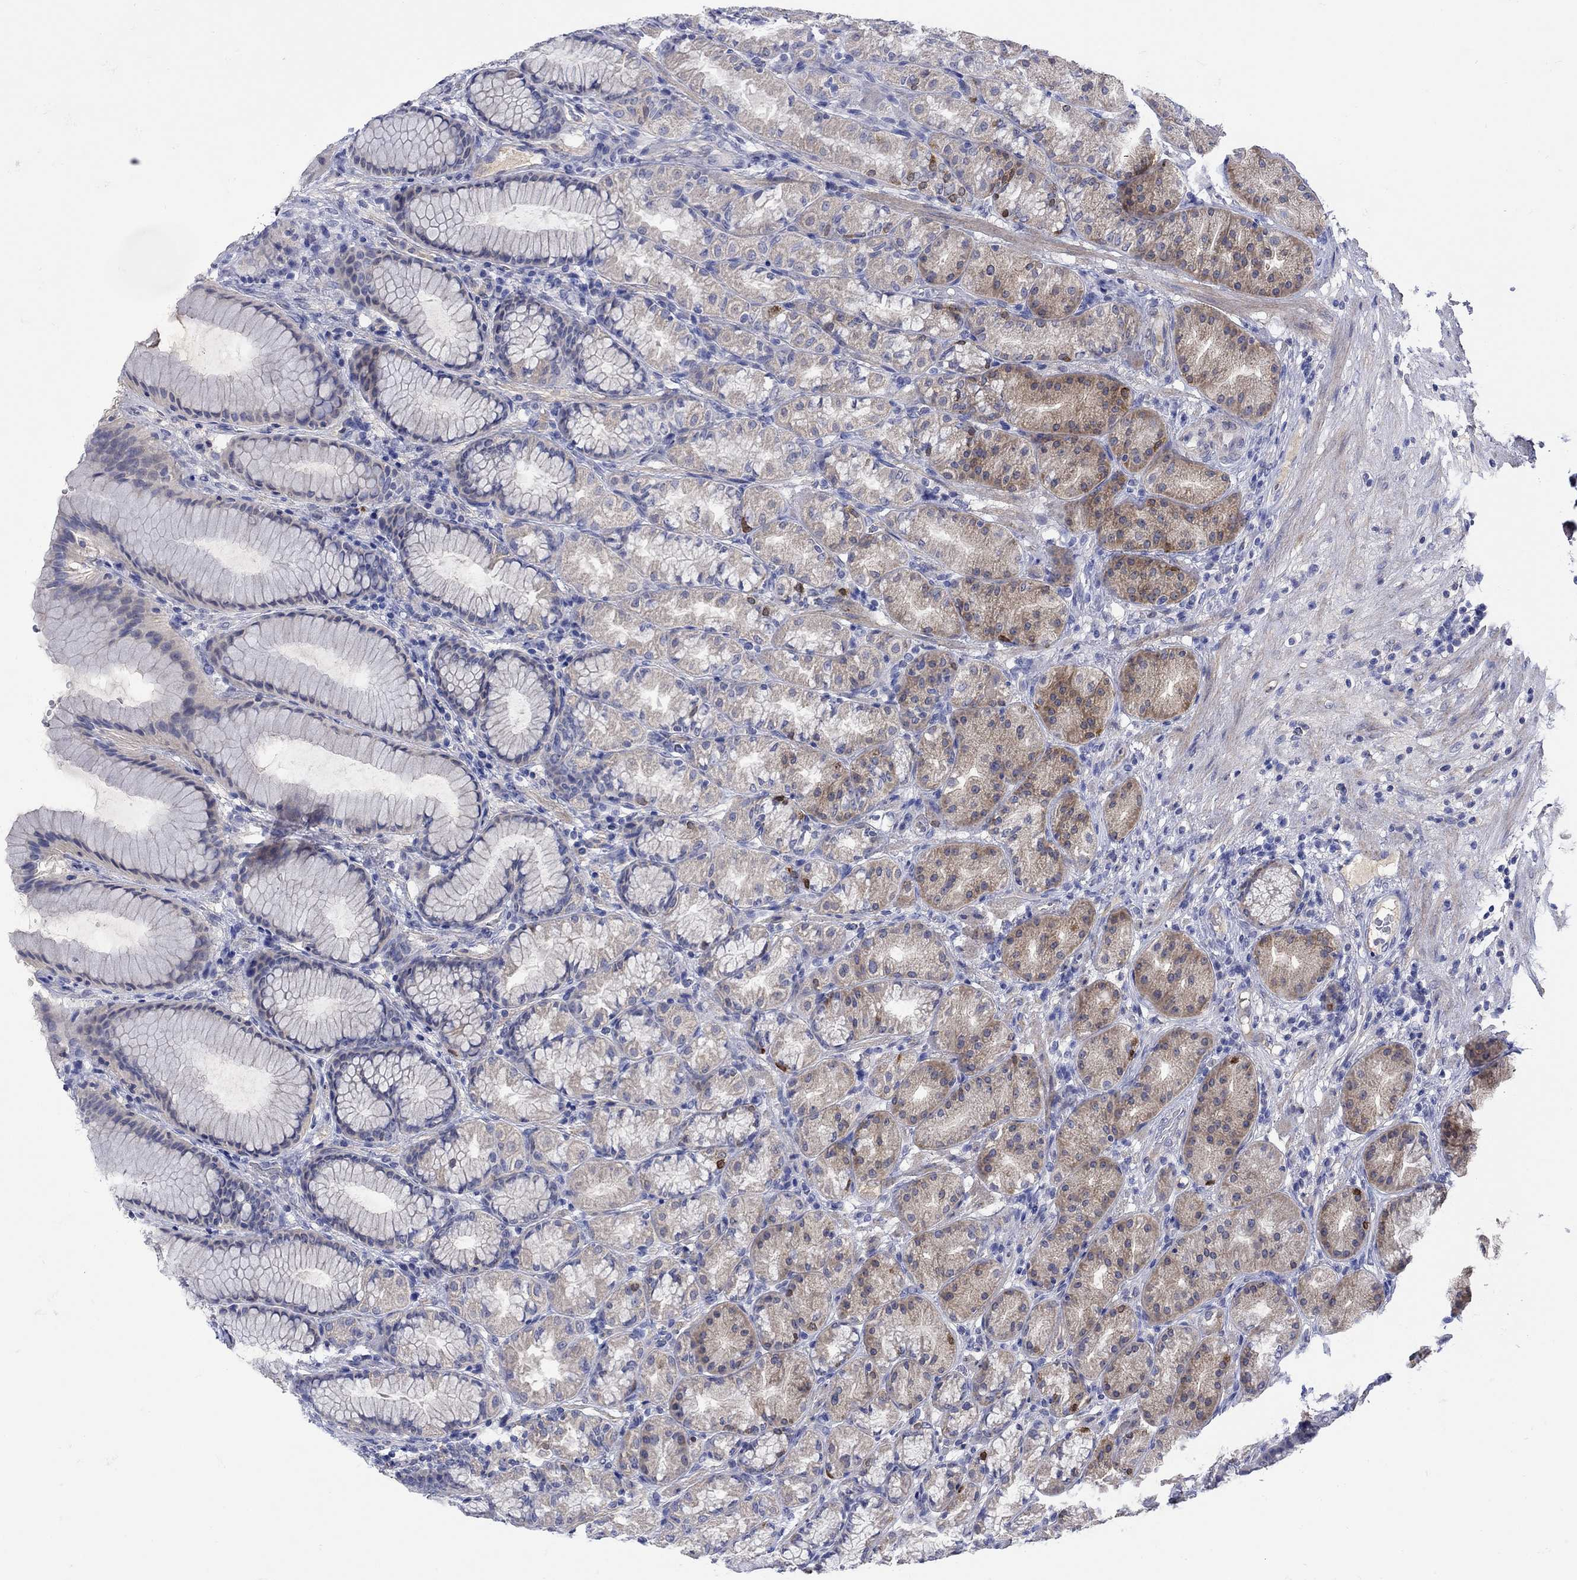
{"staining": {"intensity": "moderate", "quantity": "<25%", "location": "cytoplasmic/membranous"}, "tissue": "stomach", "cell_type": "Glandular cells", "image_type": "normal", "snomed": [{"axis": "morphology", "description": "Normal tissue, NOS"}, {"axis": "morphology", "description": "Adenocarcinoma, NOS"}, {"axis": "topography", "description": "Stomach"}], "caption": "Stomach stained with DAB immunohistochemistry exhibits low levels of moderate cytoplasmic/membranous expression in about <25% of glandular cells.", "gene": "MSI1", "patient": {"sex": "female", "age": 79}}